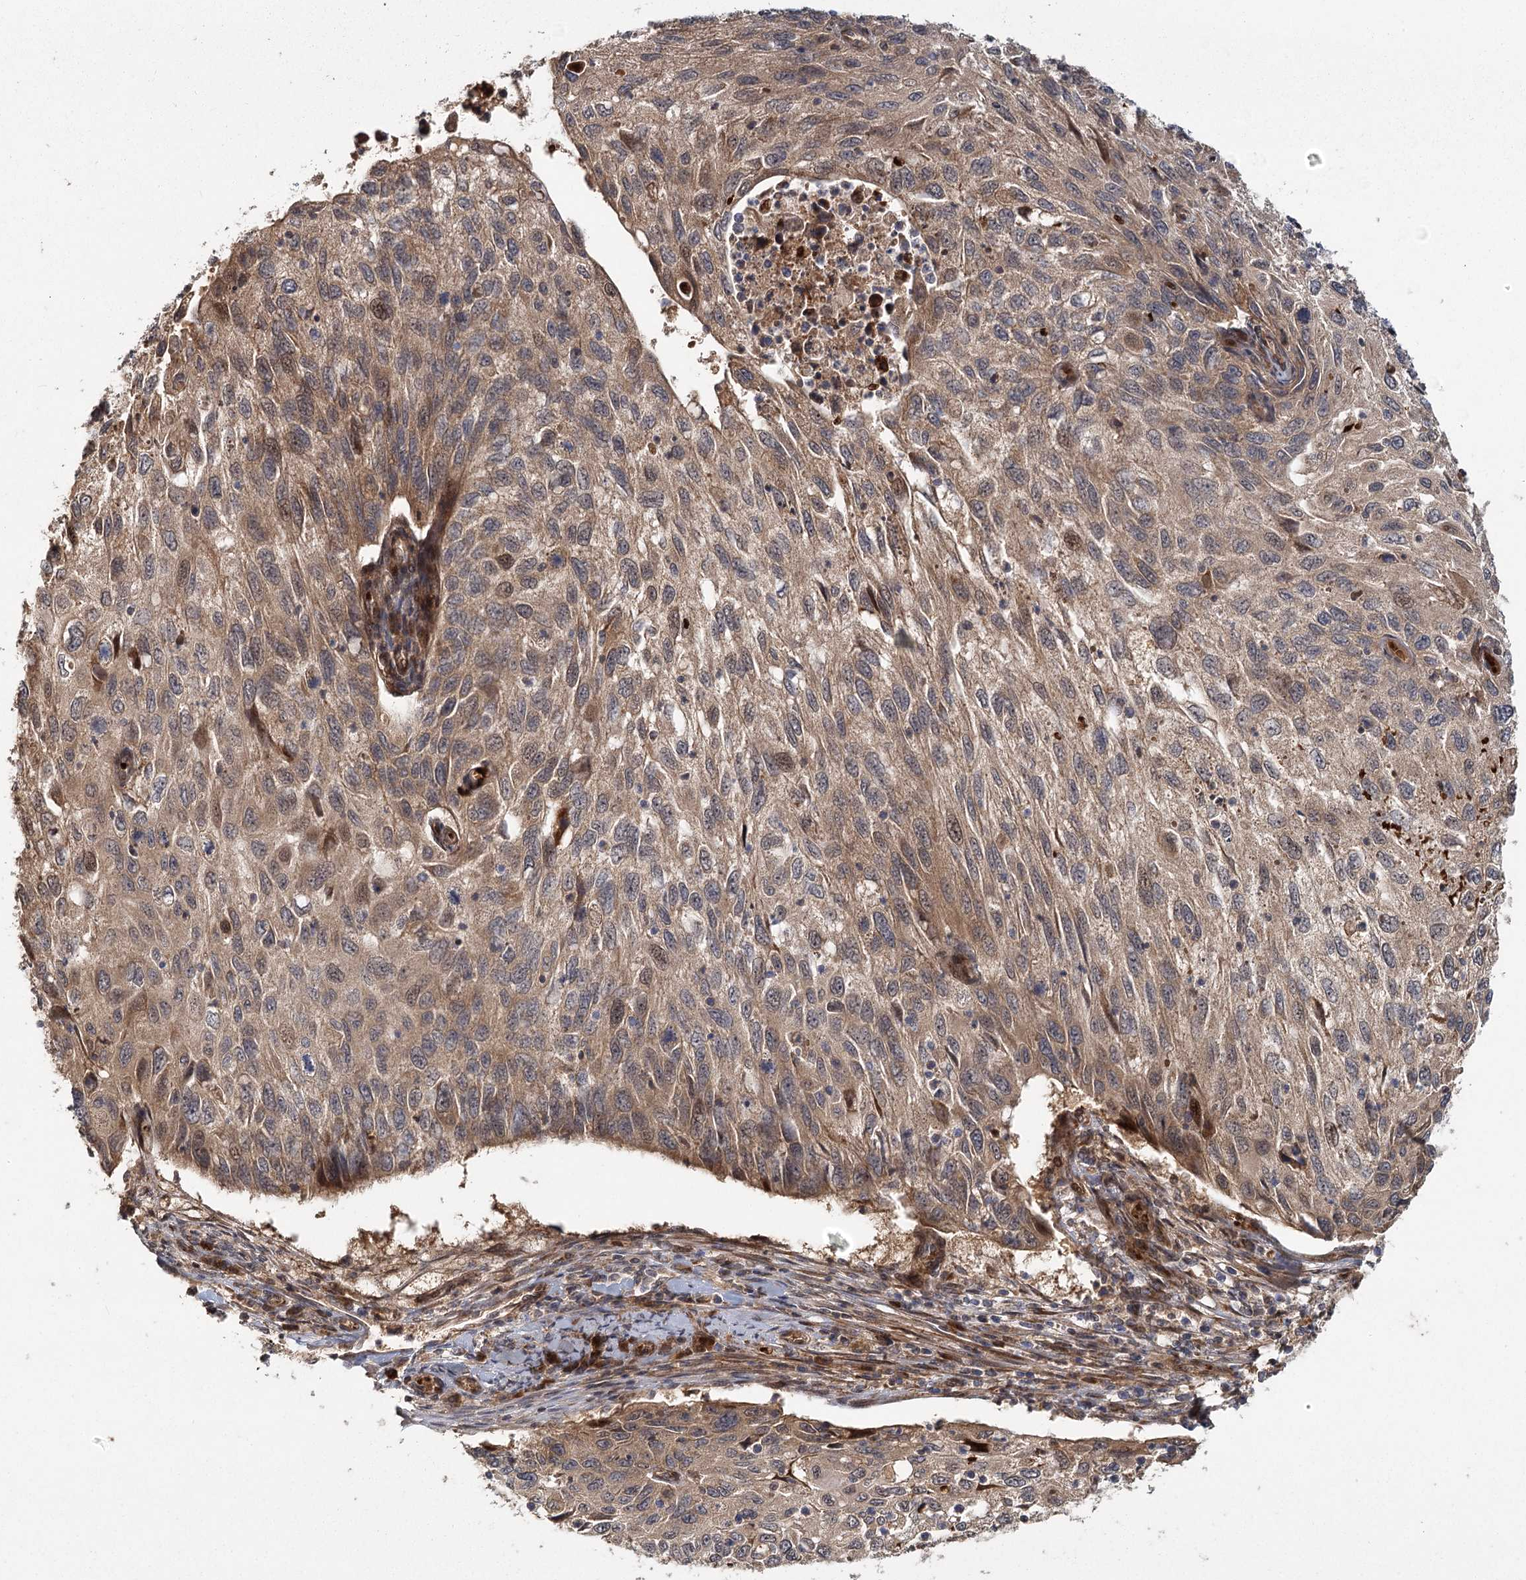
{"staining": {"intensity": "moderate", "quantity": "<25%", "location": "nuclear"}, "tissue": "cervical cancer", "cell_type": "Tumor cells", "image_type": "cancer", "snomed": [{"axis": "morphology", "description": "Squamous cell carcinoma, NOS"}, {"axis": "topography", "description": "Cervix"}], "caption": "Cervical squamous cell carcinoma stained for a protein (brown) shows moderate nuclear positive staining in about <25% of tumor cells.", "gene": "RAPGEF6", "patient": {"sex": "female", "age": 70}}